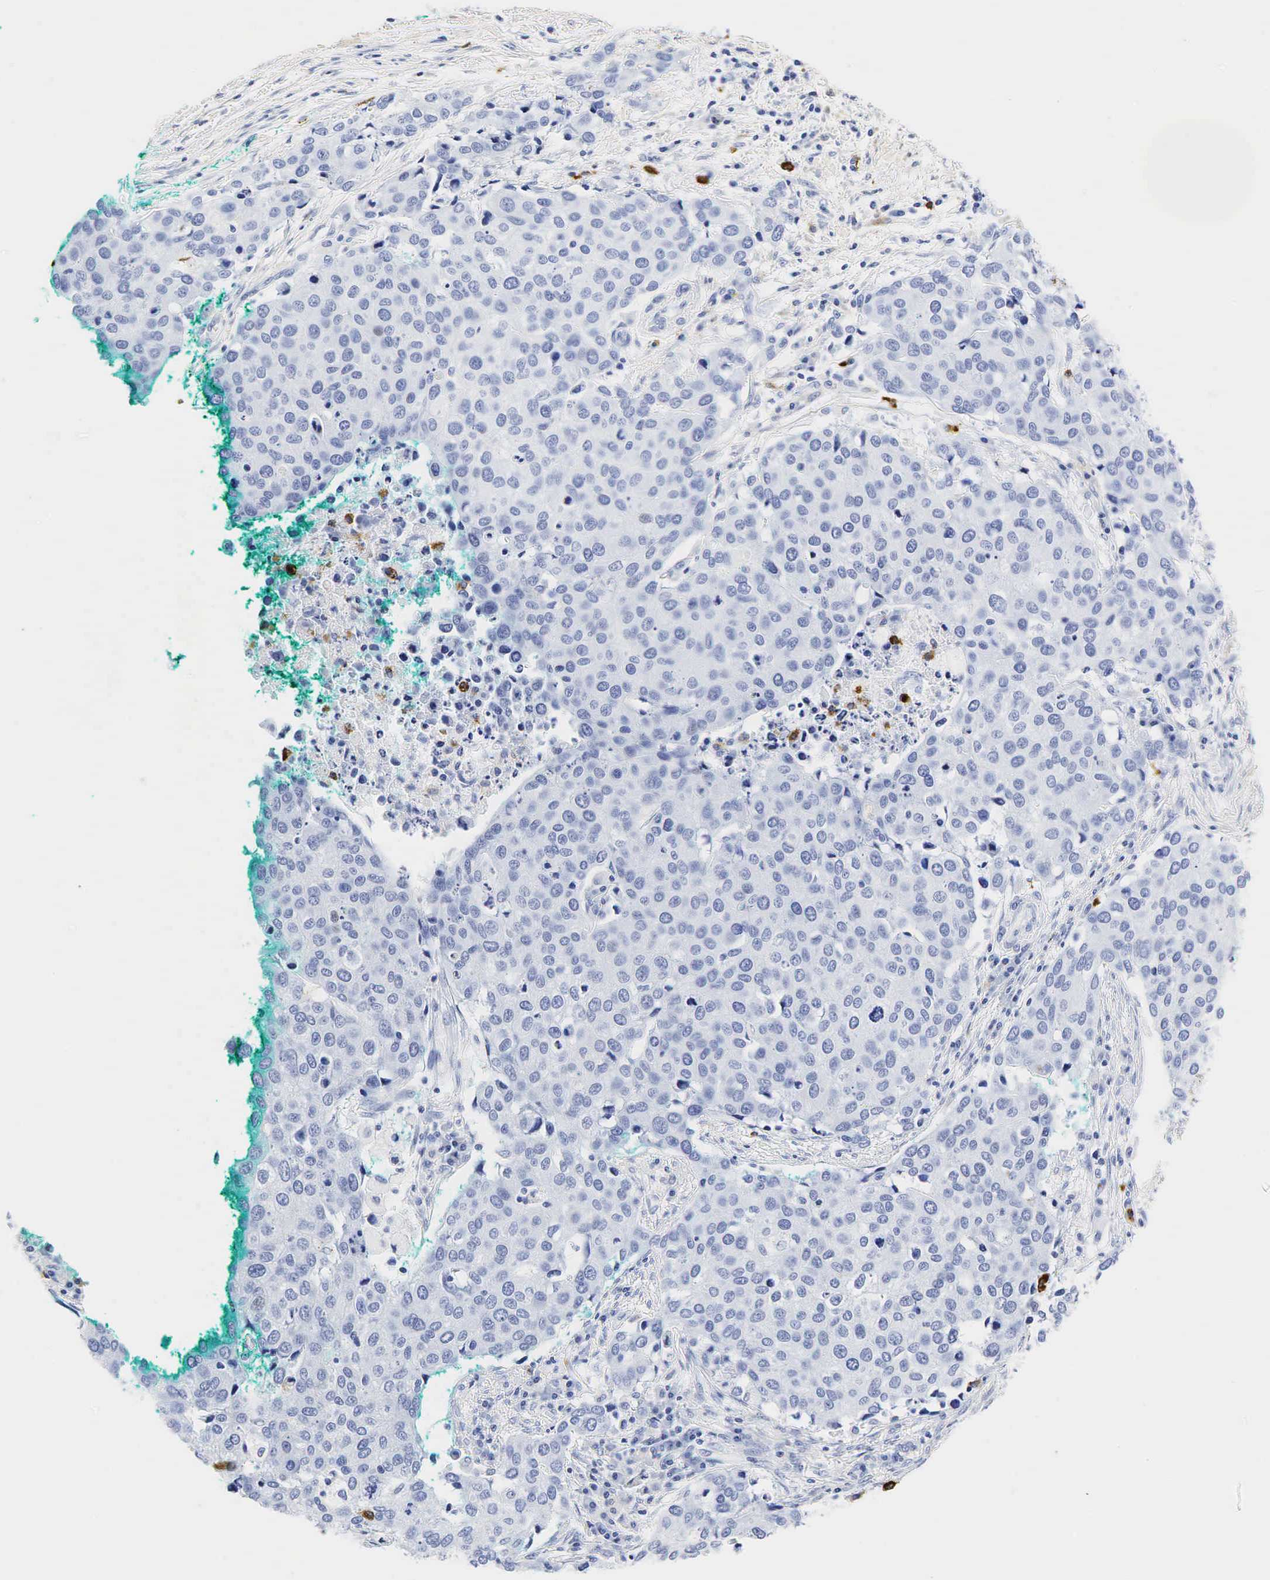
{"staining": {"intensity": "negative", "quantity": "none", "location": "none"}, "tissue": "cervical cancer", "cell_type": "Tumor cells", "image_type": "cancer", "snomed": [{"axis": "morphology", "description": "Squamous cell carcinoma, NOS"}, {"axis": "topography", "description": "Cervix"}], "caption": "The micrograph shows no staining of tumor cells in cervical squamous cell carcinoma.", "gene": "LYZ", "patient": {"sex": "female", "age": 54}}